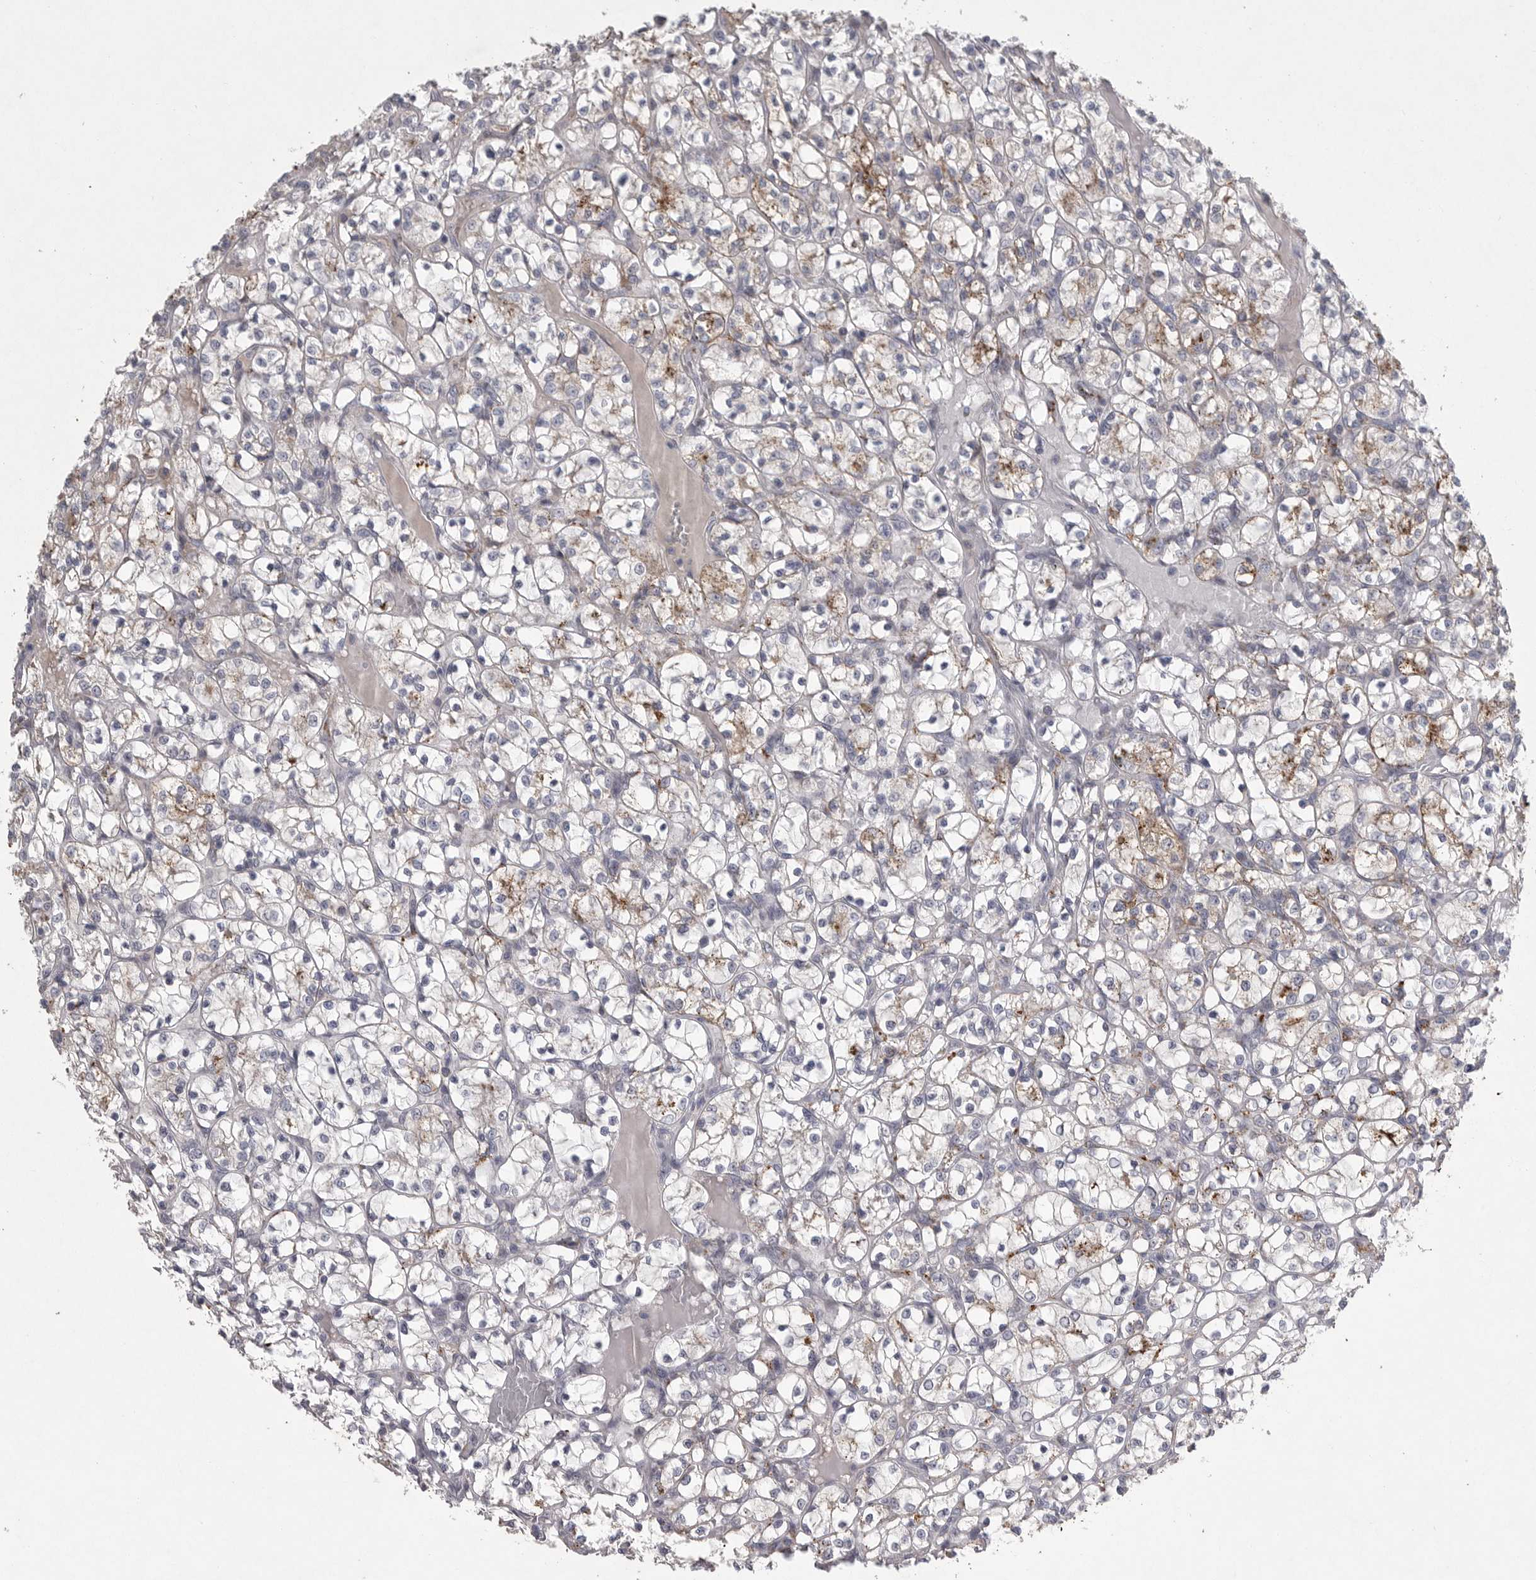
{"staining": {"intensity": "moderate", "quantity": "<25%", "location": "cytoplasmic/membranous"}, "tissue": "renal cancer", "cell_type": "Tumor cells", "image_type": "cancer", "snomed": [{"axis": "morphology", "description": "Adenocarcinoma, NOS"}, {"axis": "topography", "description": "Kidney"}], "caption": "IHC photomicrograph of human renal cancer stained for a protein (brown), which exhibits low levels of moderate cytoplasmic/membranous staining in approximately <25% of tumor cells.", "gene": "CRP", "patient": {"sex": "female", "age": 69}}